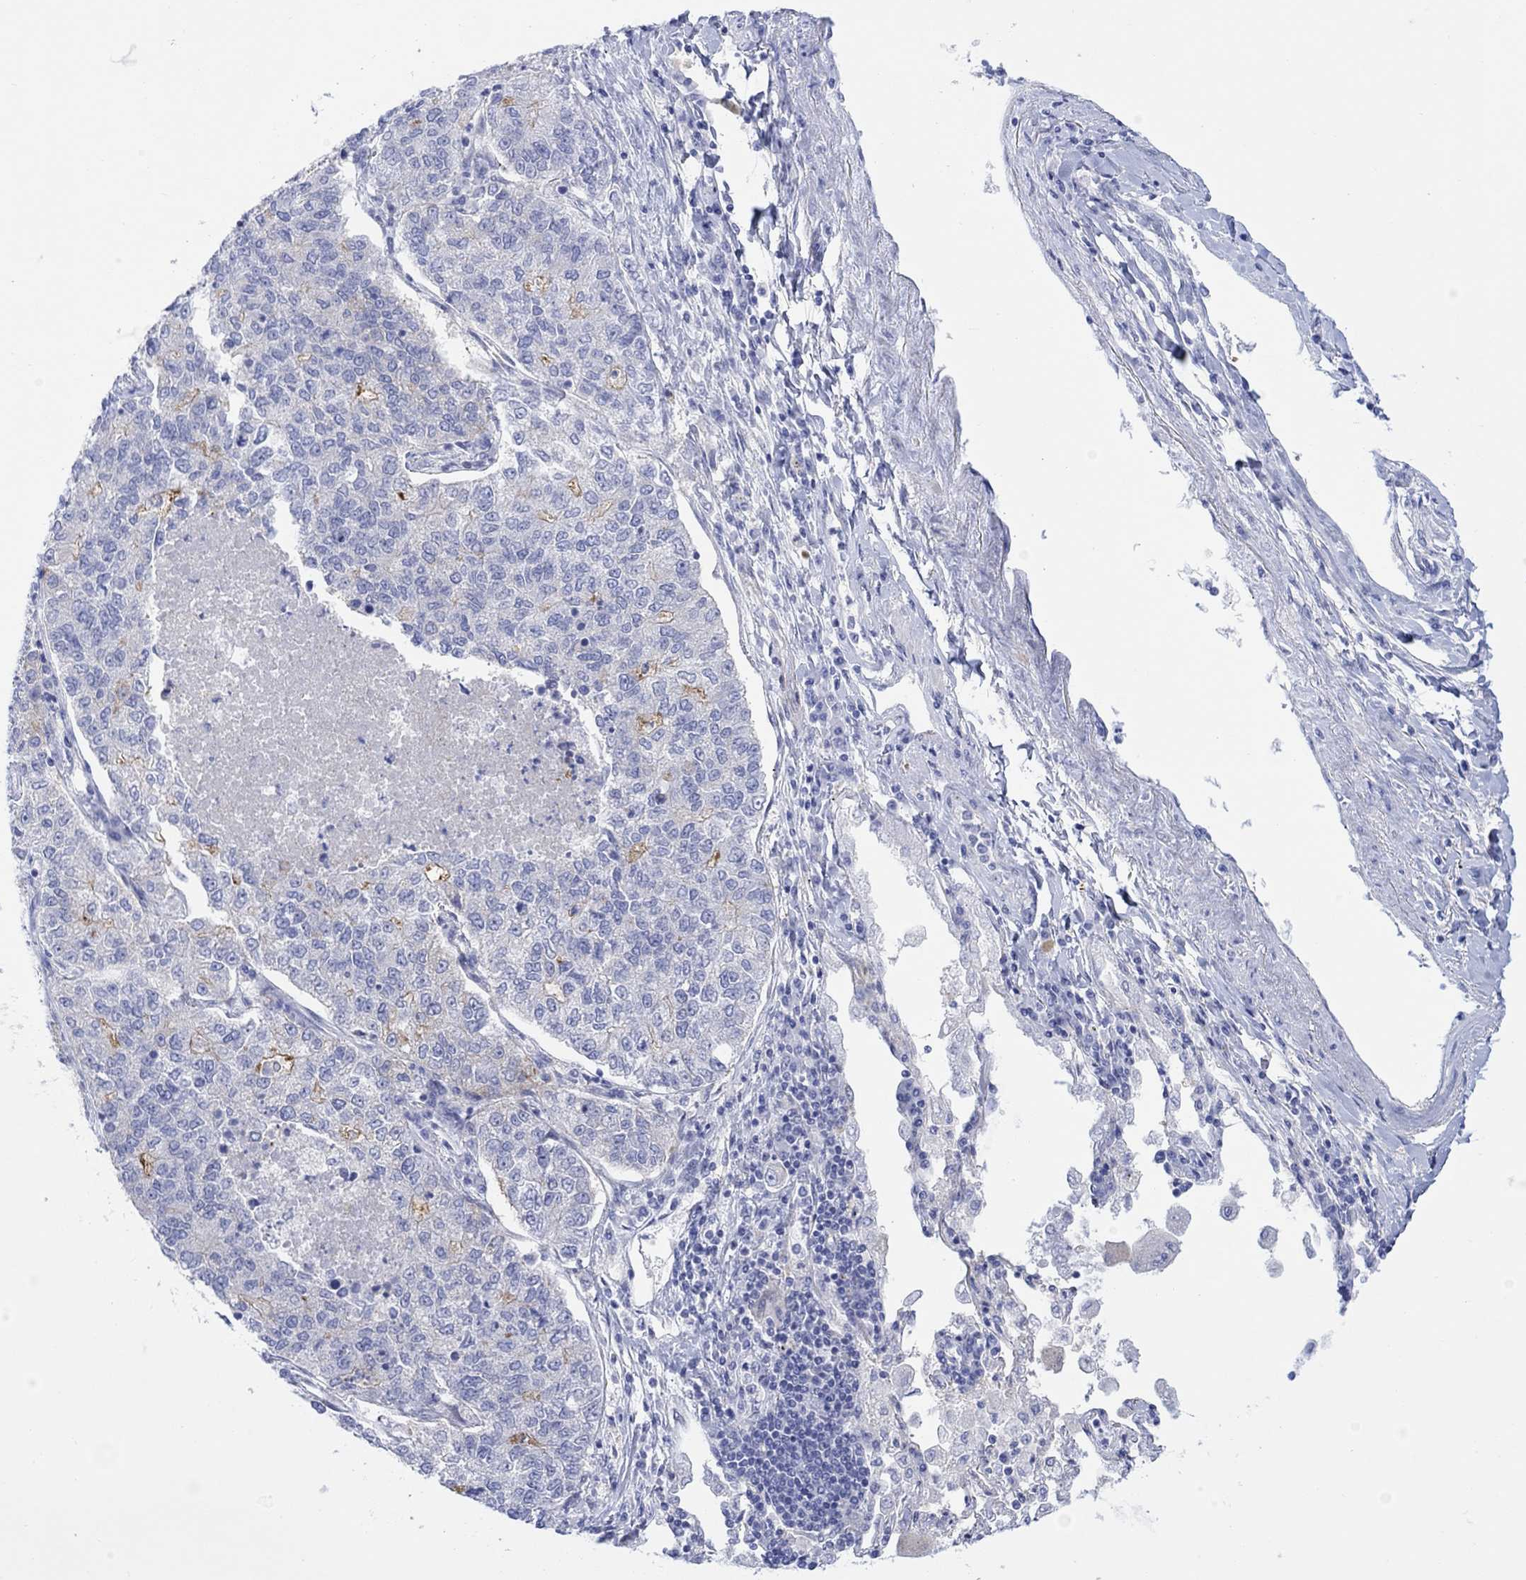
{"staining": {"intensity": "negative", "quantity": "none", "location": "none"}, "tissue": "lung cancer", "cell_type": "Tumor cells", "image_type": "cancer", "snomed": [{"axis": "morphology", "description": "Adenocarcinoma, NOS"}, {"axis": "topography", "description": "Lung"}], "caption": "DAB (3,3'-diaminobenzidine) immunohistochemical staining of human lung adenocarcinoma shows no significant staining in tumor cells. (Brightfield microscopy of DAB immunohistochemistry at high magnification).", "gene": "TLDC2", "patient": {"sex": "male", "age": 49}}